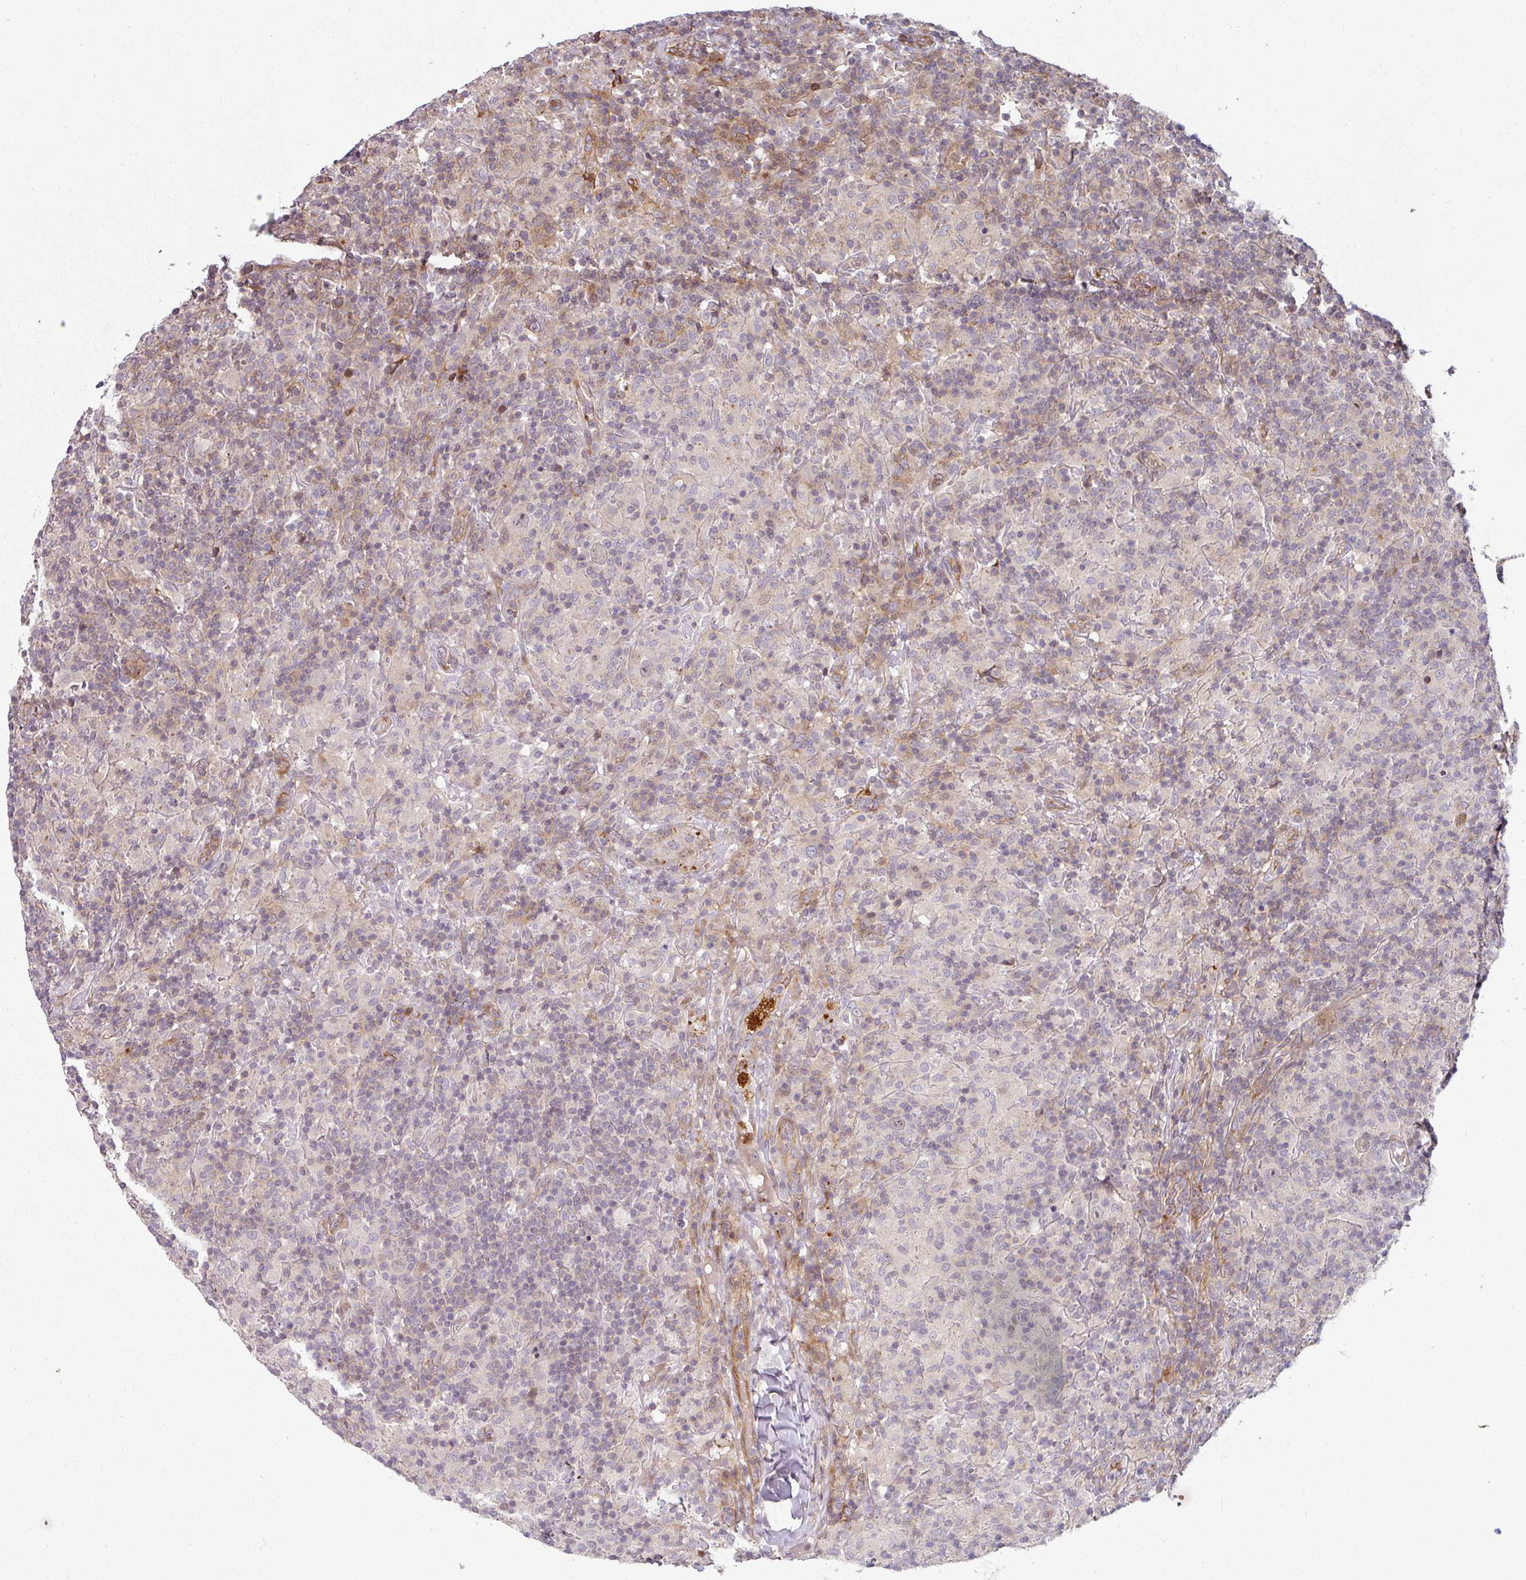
{"staining": {"intensity": "negative", "quantity": "none", "location": "none"}, "tissue": "lymphoma", "cell_type": "Tumor cells", "image_type": "cancer", "snomed": [{"axis": "morphology", "description": "Hodgkin's disease, NOS"}, {"axis": "topography", "description": "Lymph node"}], "caption": "High magnification brightfield microscopy of lymphoma stained with DAB (3,3'-diaminobenzidine) (brown) and counterstained with hematoxylin (blue): tumor cells show no significant positivity. (DAB IHC visualized using brightfield microscopy, high magnification).", "gene": "CASP2", "patient": {"sex": "male", "age": 70}}